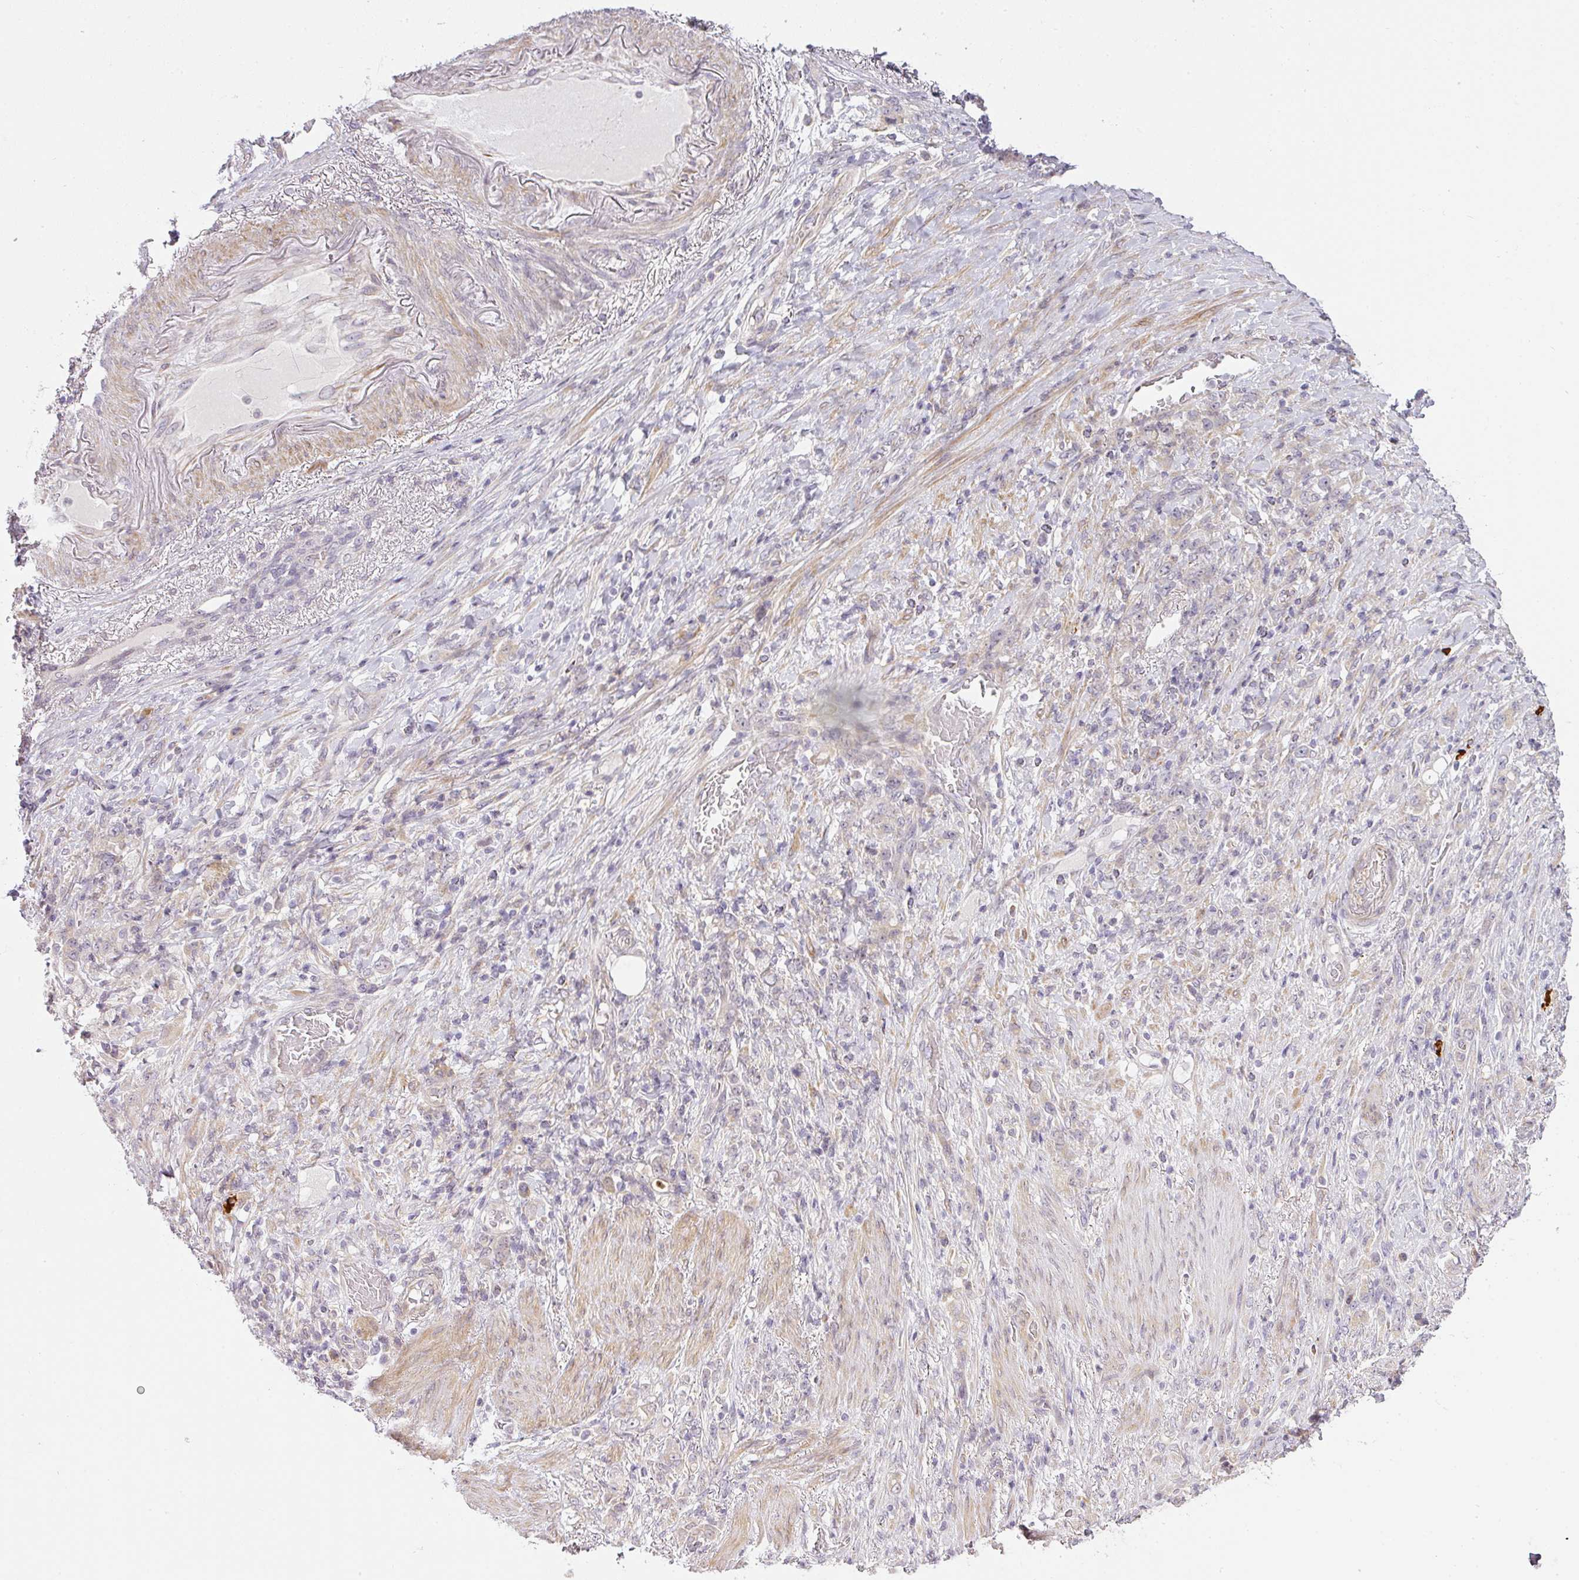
{"staining": {"intensity": "negative", "quantity": "none", "location": "none"}, "tissue": "stomach cancer", "cell_type": "Tumor cells", "image_type": "cancer", "snomed": [{"axis": "morphology", "description": "Adenocarcinoma, NOS"}, {"axis": "topography", "description": "Stomach"}], "caption": "Immunohistochemical staining of human stomach cancer (adenocarcinoma) demonstrates no significant expression in tumor cells.", "gene": "MED19", "patient": {"sex": "female", "age": 79}}